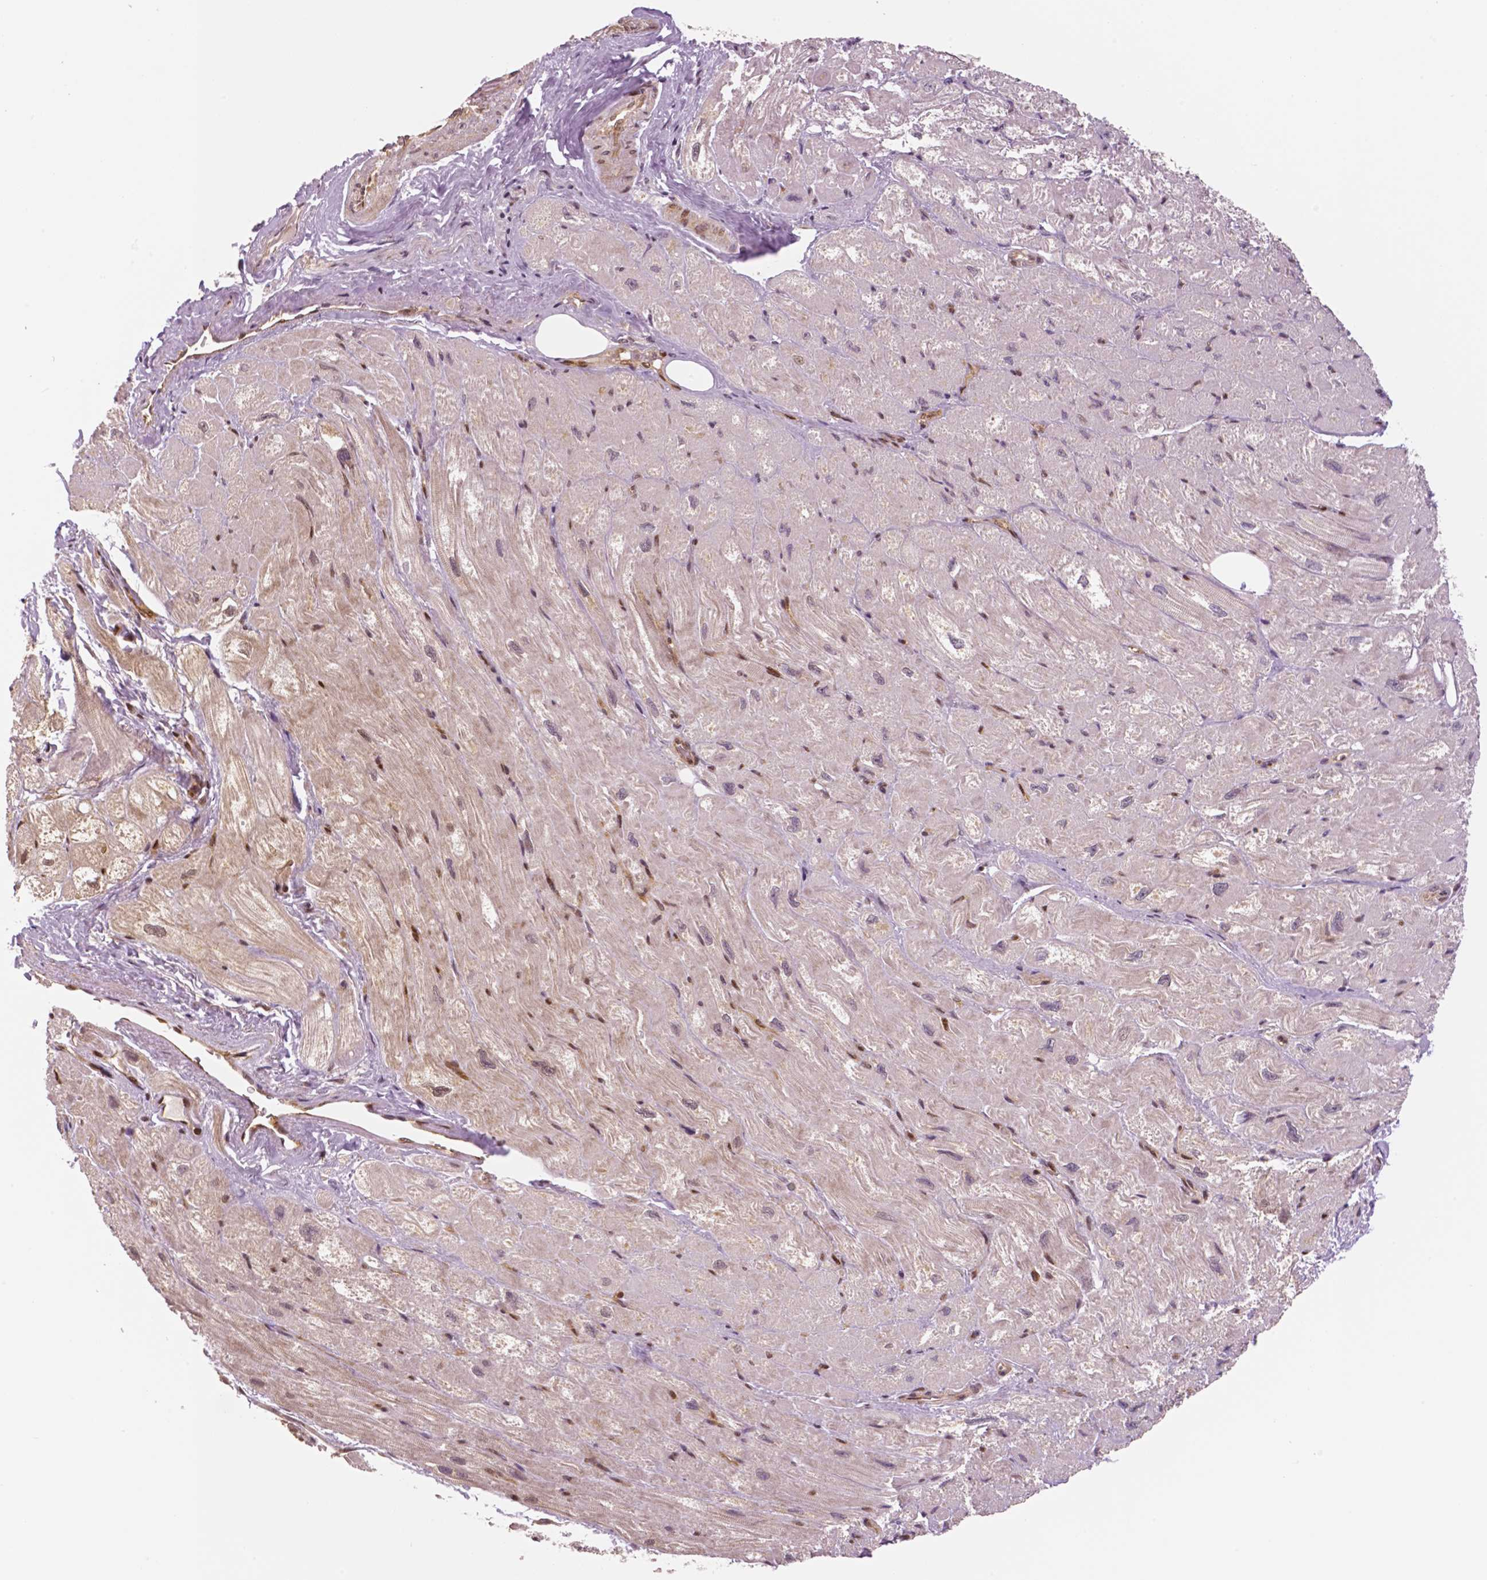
{"staining": {"intensity": "negative", "quantity": "none", "location": "none"}, "tissue": "heart muscle", "cell_type": "Cardiomyocytes", "image_type": "normal", "snomed": [{"axis": "morphology", "description": "Normal tissue, NOS"}, {"axis": "topography", "description": "Heart"}], "caption": "Immunohistochemistry of unremarkable human heart muscle demonstrates no staining in cardiomyocytes.", "gene": "STAT3", "patient": {"sex": "female", "age": 69}}